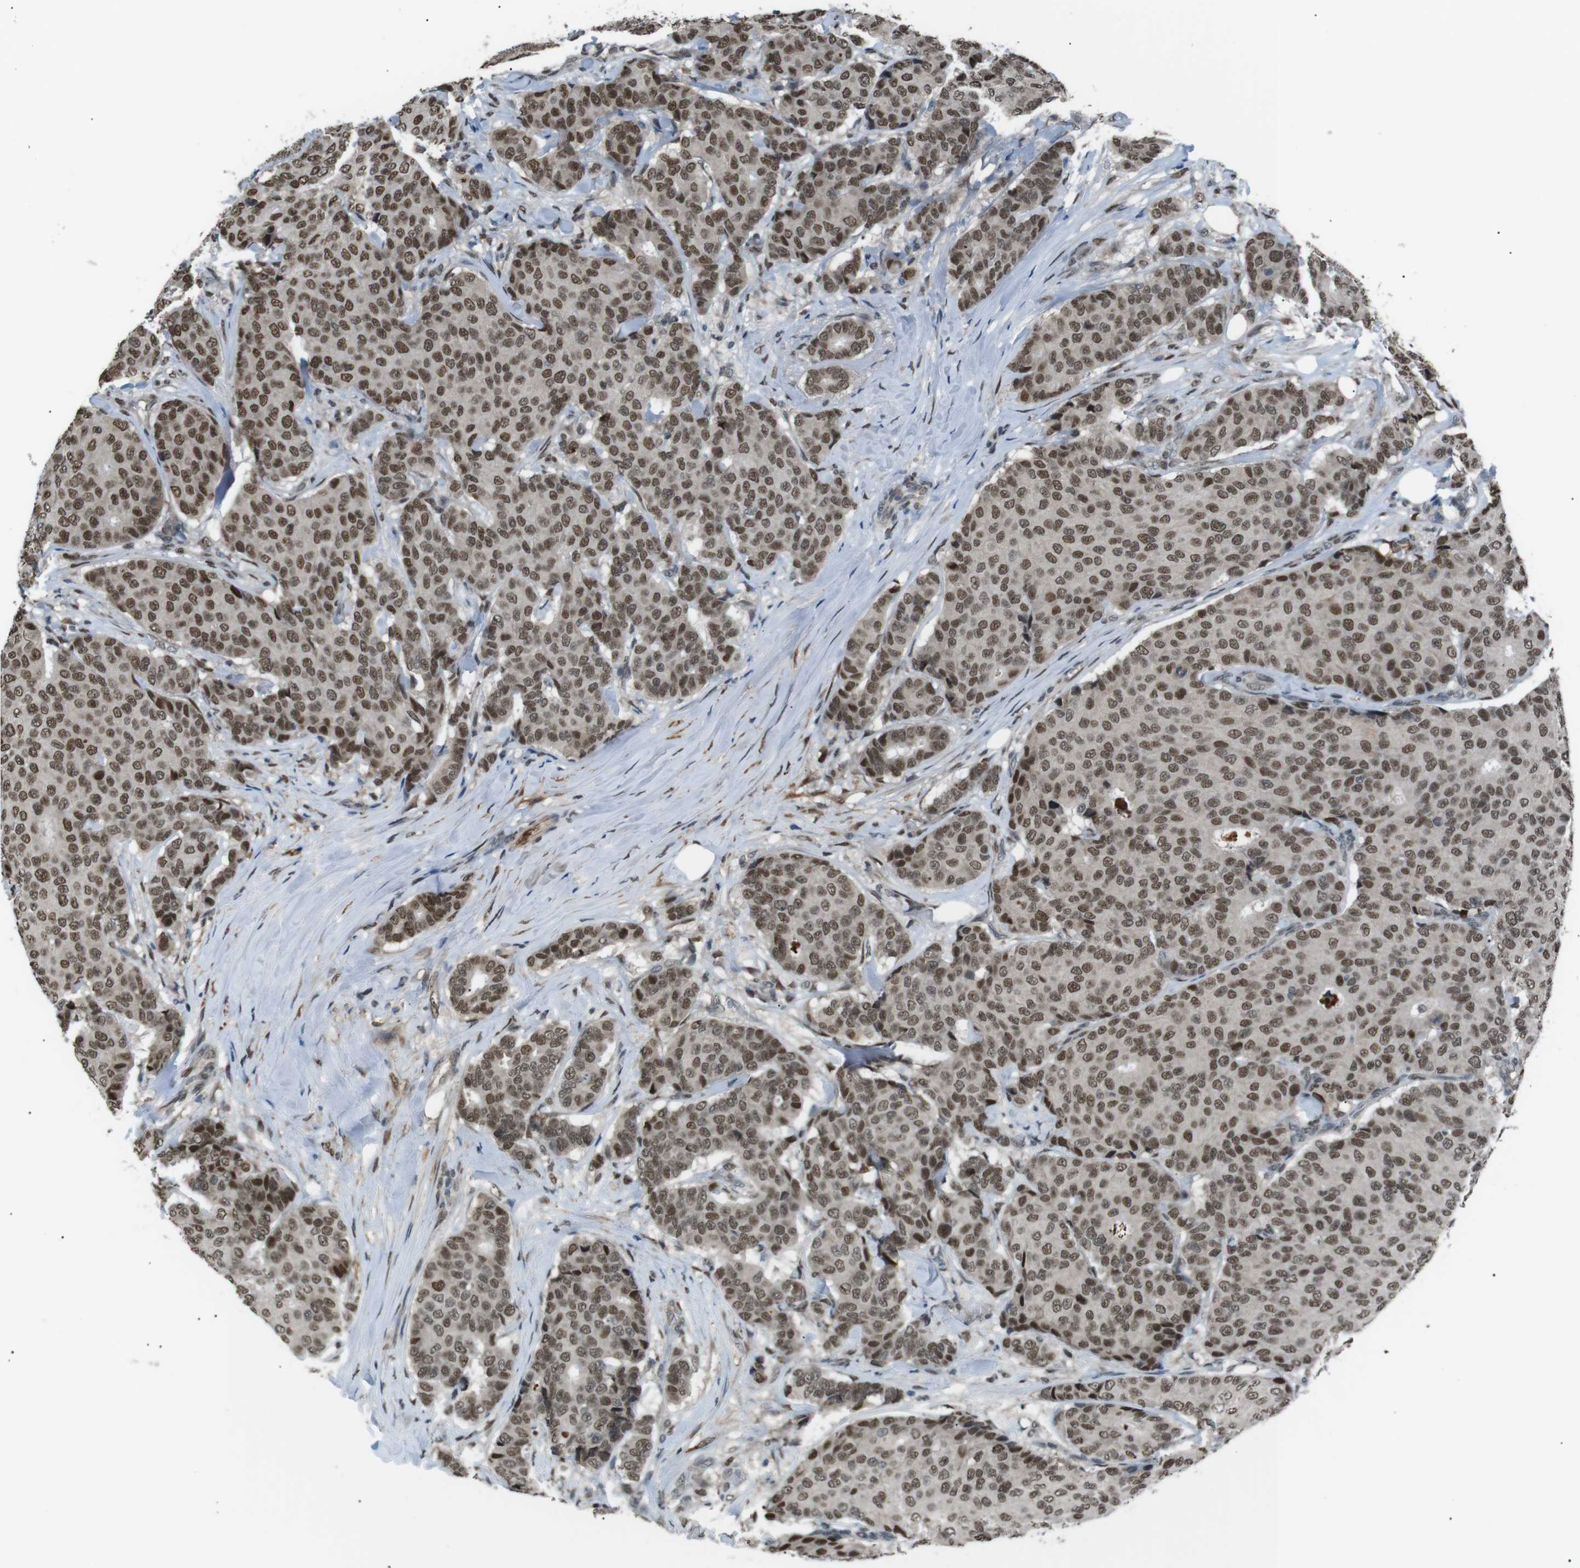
{"staining": {"intensity": "moderate", "quantity": ">75%", "location": "nuclear"}, "tissue": "breast cancer", "cell_type": "Tumor cells", "image_type": "cancer", "snomed": [{"axis": "morphology", "description": "Duct carcinoma"}, {"axis": "topography", "description": "Breast"}], "caption": "This is a photomicrograph of immunohistochemistry (IHC) staining of breast invasive ductal carcinoma, which shows moderate expression in the nuclear of tumor cells.", "gene": "SRPK2", "patient": {"sex": "female", "age": 75}}